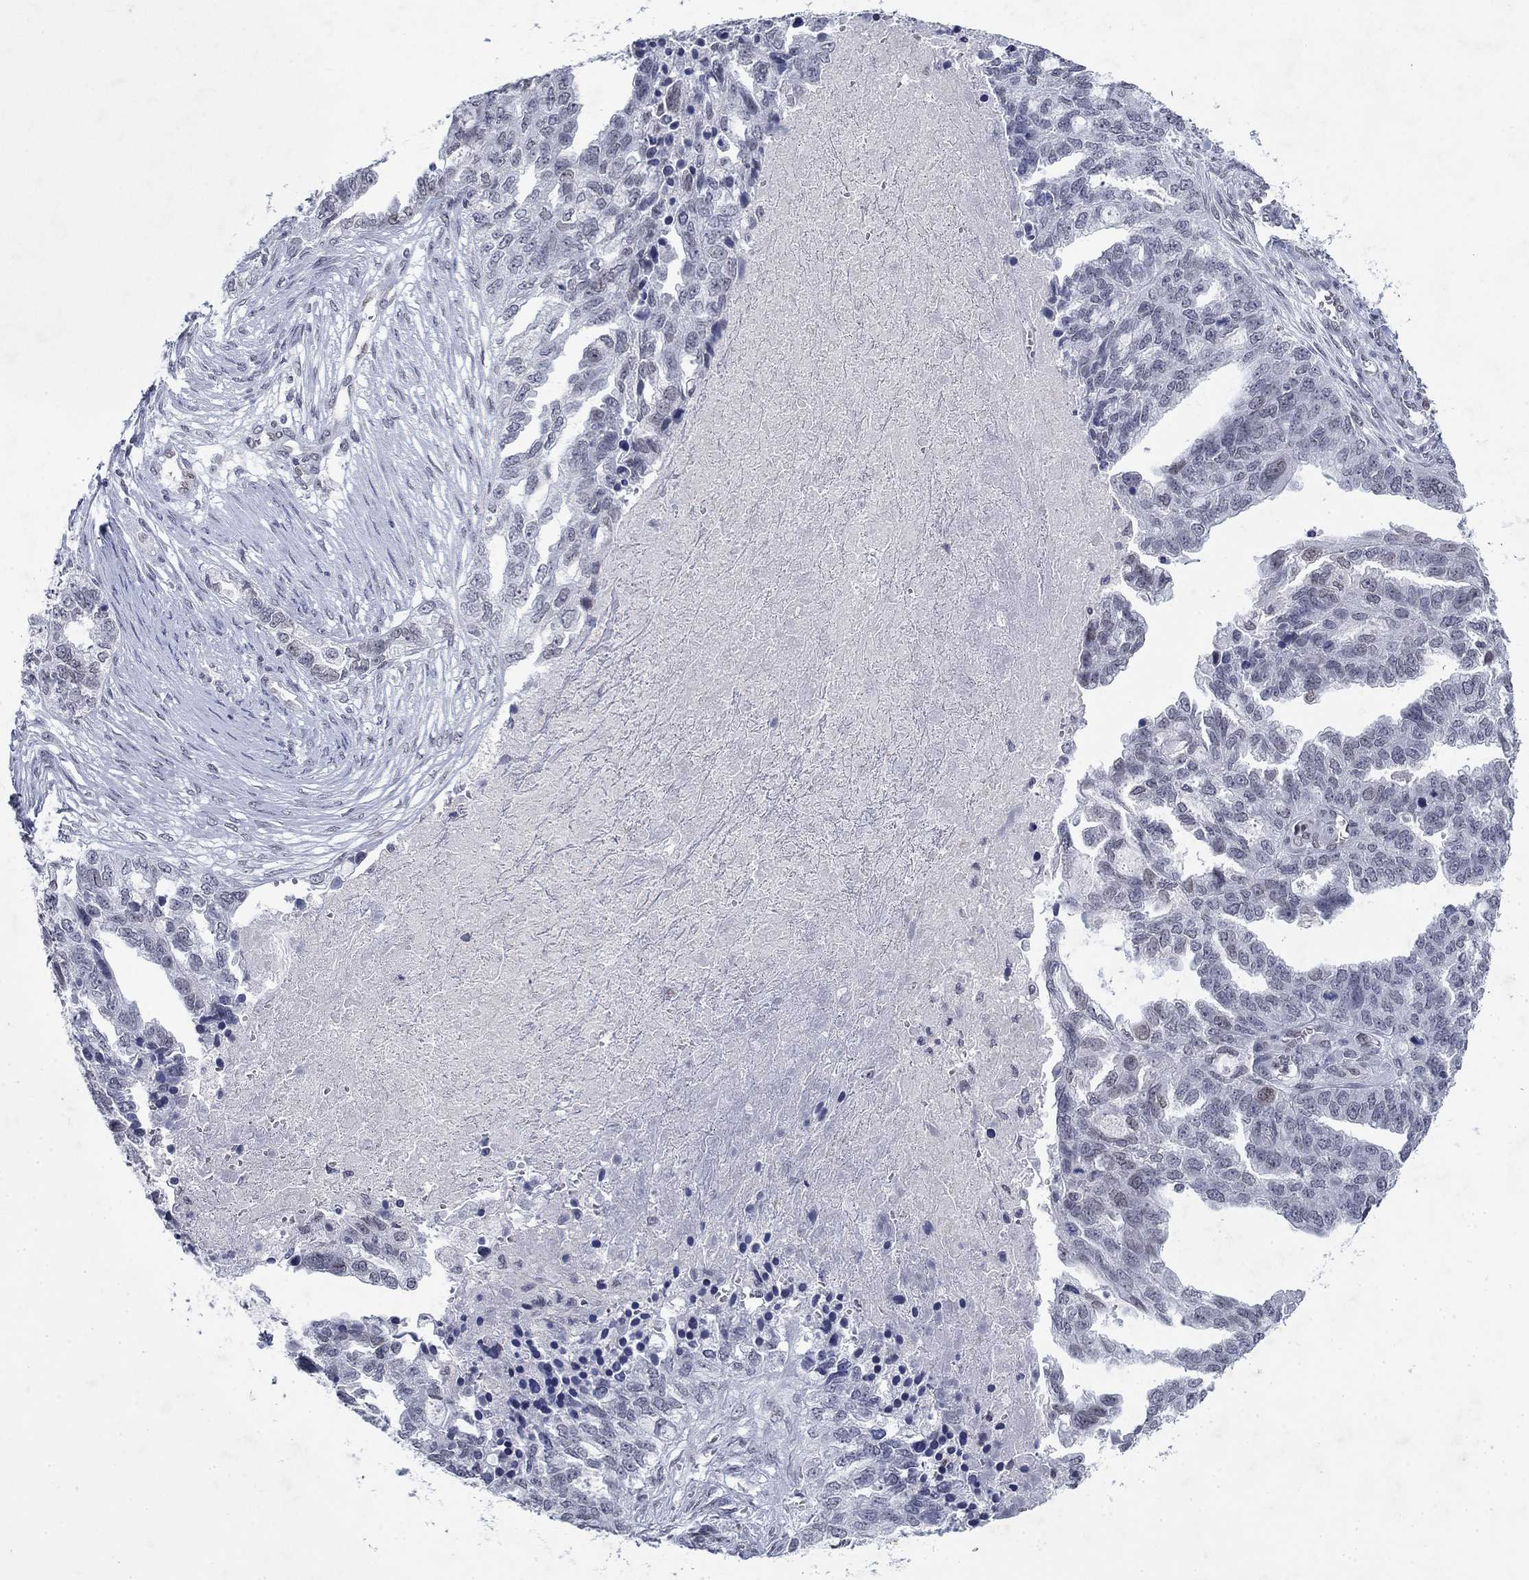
{"staining": {"intensity": "weak", "quantity": "<25%", "location": "nuclear"}, "tissue": "ovarian cancer", "cell_type": "Tumor cells", "image_type": "cancer", "snomed": [{"axis": "morphology", "description": "Cystadenocarcinoma, serous, NOS"}, {"axis": "topography", "description": "Ovary"}], "caption": "The photomicrograph shows no staining of tumor cells in ovarian cancer.", "gene": "TOR1AIP1", "patient": {"sex": "female", "age": 51}}